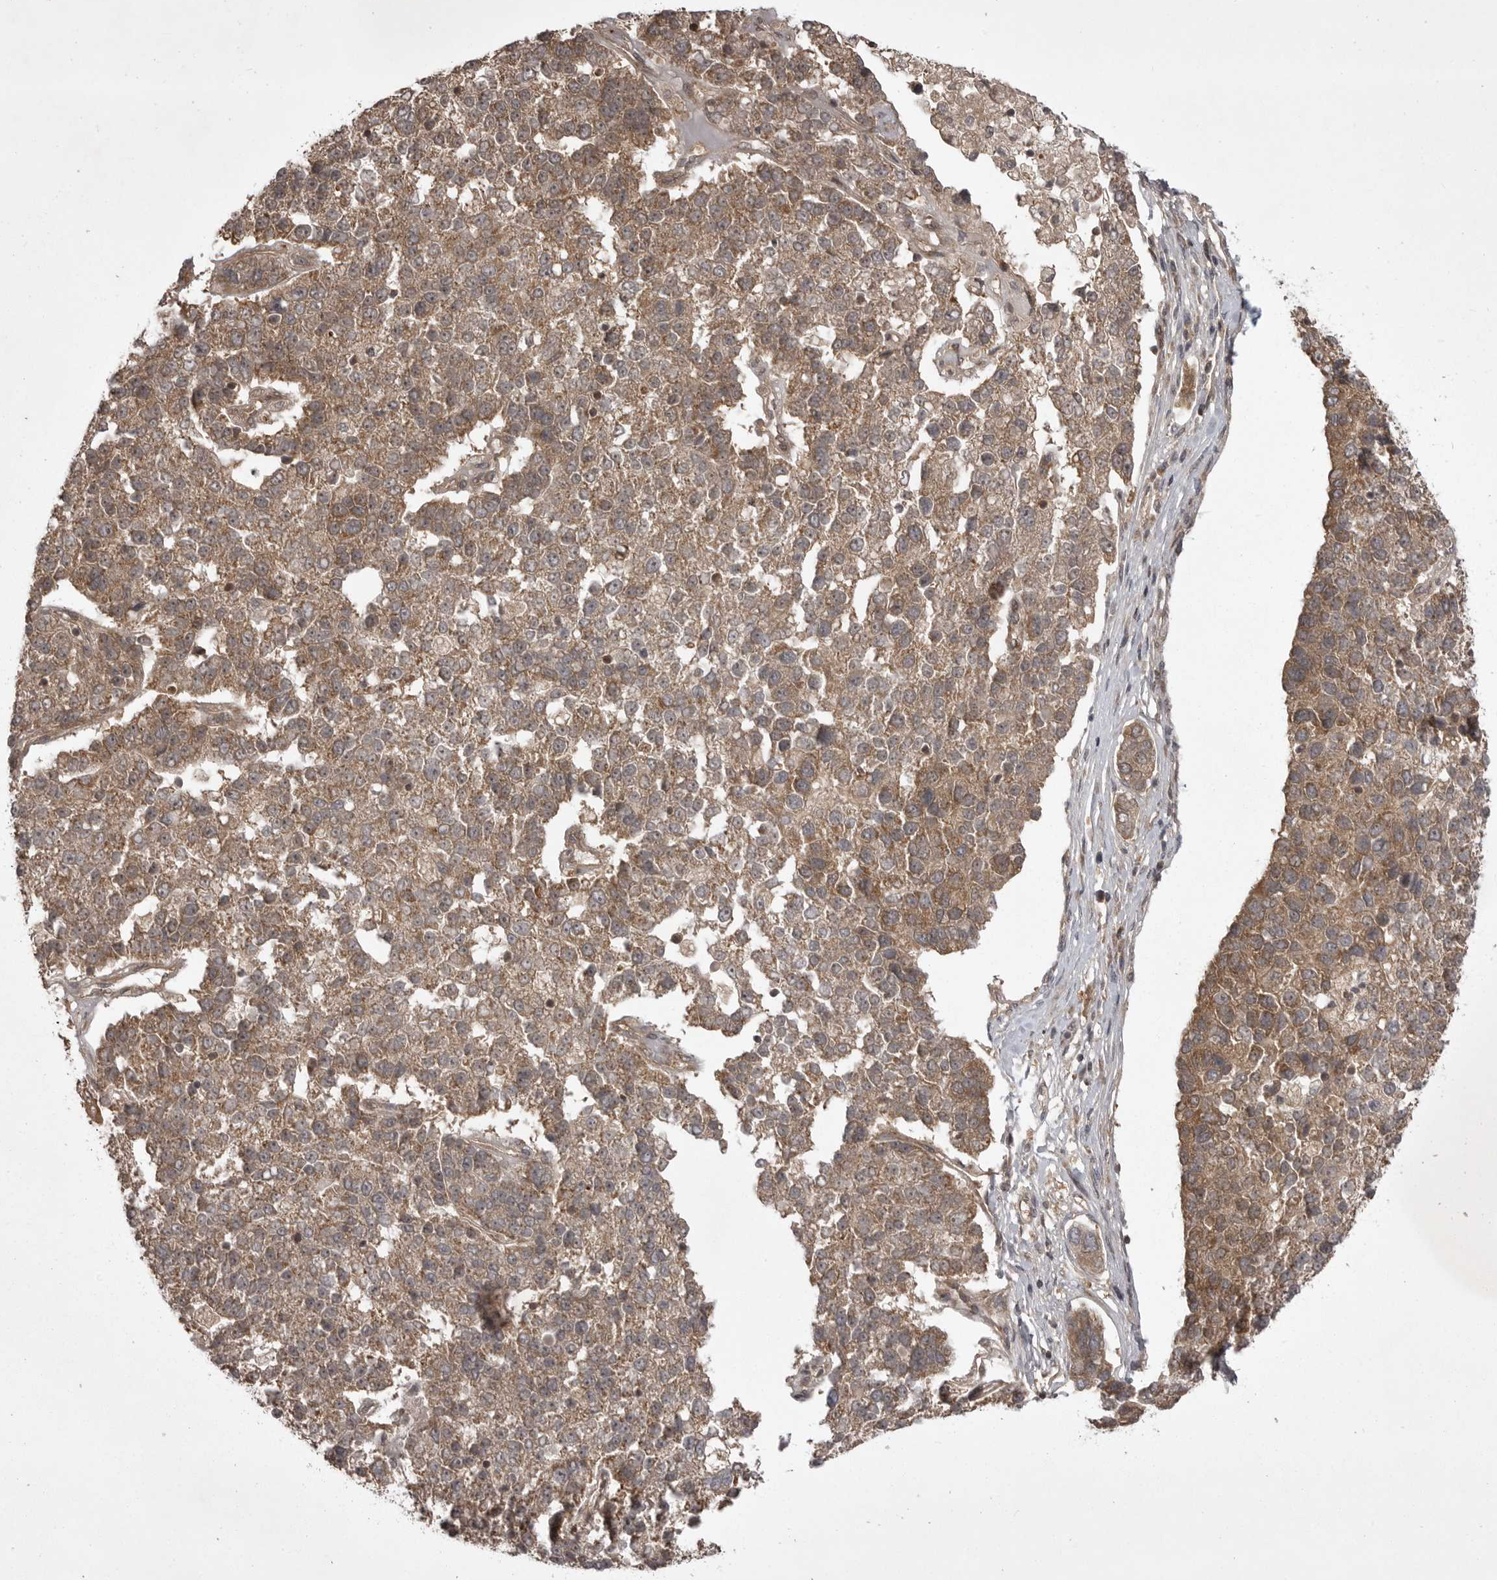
{"staining": {"intensity": "moderate", "quantity": ">75%", "location": "cytoplasmic/membranous"}, "tissue": "pancreatic cancer", "cell_type": "Tumor cells", "image_type": "cancer", "snomed": [{"axis": "morphology", "description": "Adenocarcinoma, NOS"}, {"axis": "topography", "description": "Pancreas"}], "caption": "Human pancreatic adenocarcinoma stained for a protein (brown) shows moderate cytoplasmic/membranous positive positivity in approximately >75% of tumor cells.", "gene": "STK24", "patient": {"sex": "female", "age": 61}}